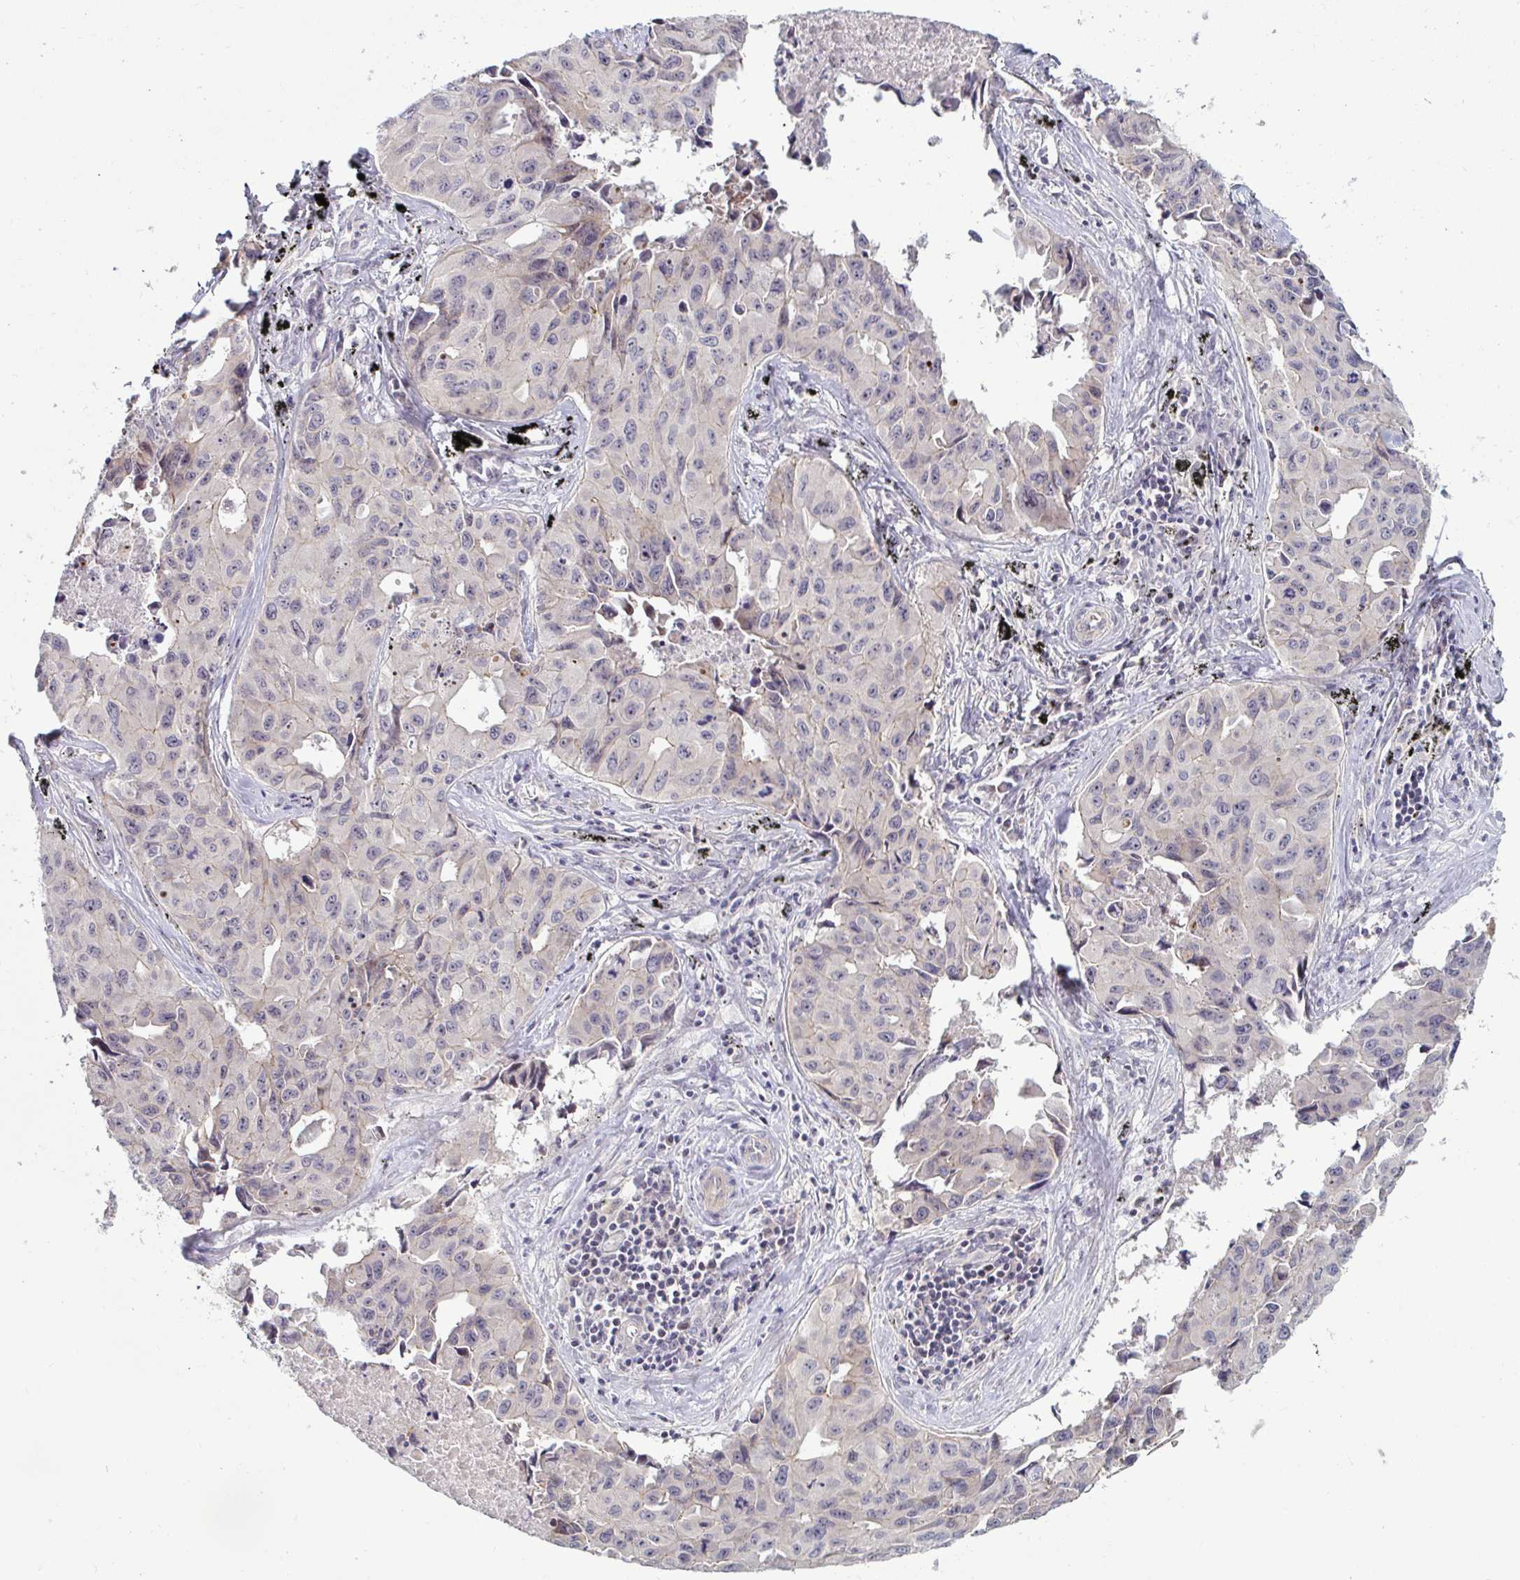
{"staining": {"intensity": "weak", "quantity": "<25%", "location": "cytoplasmic/membranous"}, "tissue": "lung cancer", "cell_type": "Tumor cells", "image_type": "cancer", "snomed": [{"axis": "morphology", "description": "Adenocarcinoma, NOS"}, {"axis": "topography", "description": "Lymph node"}, {"axis": "topography", "description": "Lung"}], "caption": "The histopathology image demonstrates no significant staining in tumor cells of lung adenocarcinoma. Brightfield microscopy of immunohistochemistry stained with DAB (3,3'-diaminobenzidine) (brown) and hematoxylin (blue), captured at high magnification.", "gene": "GSTM1", "patient": {"sex": "male", "age": 64}}